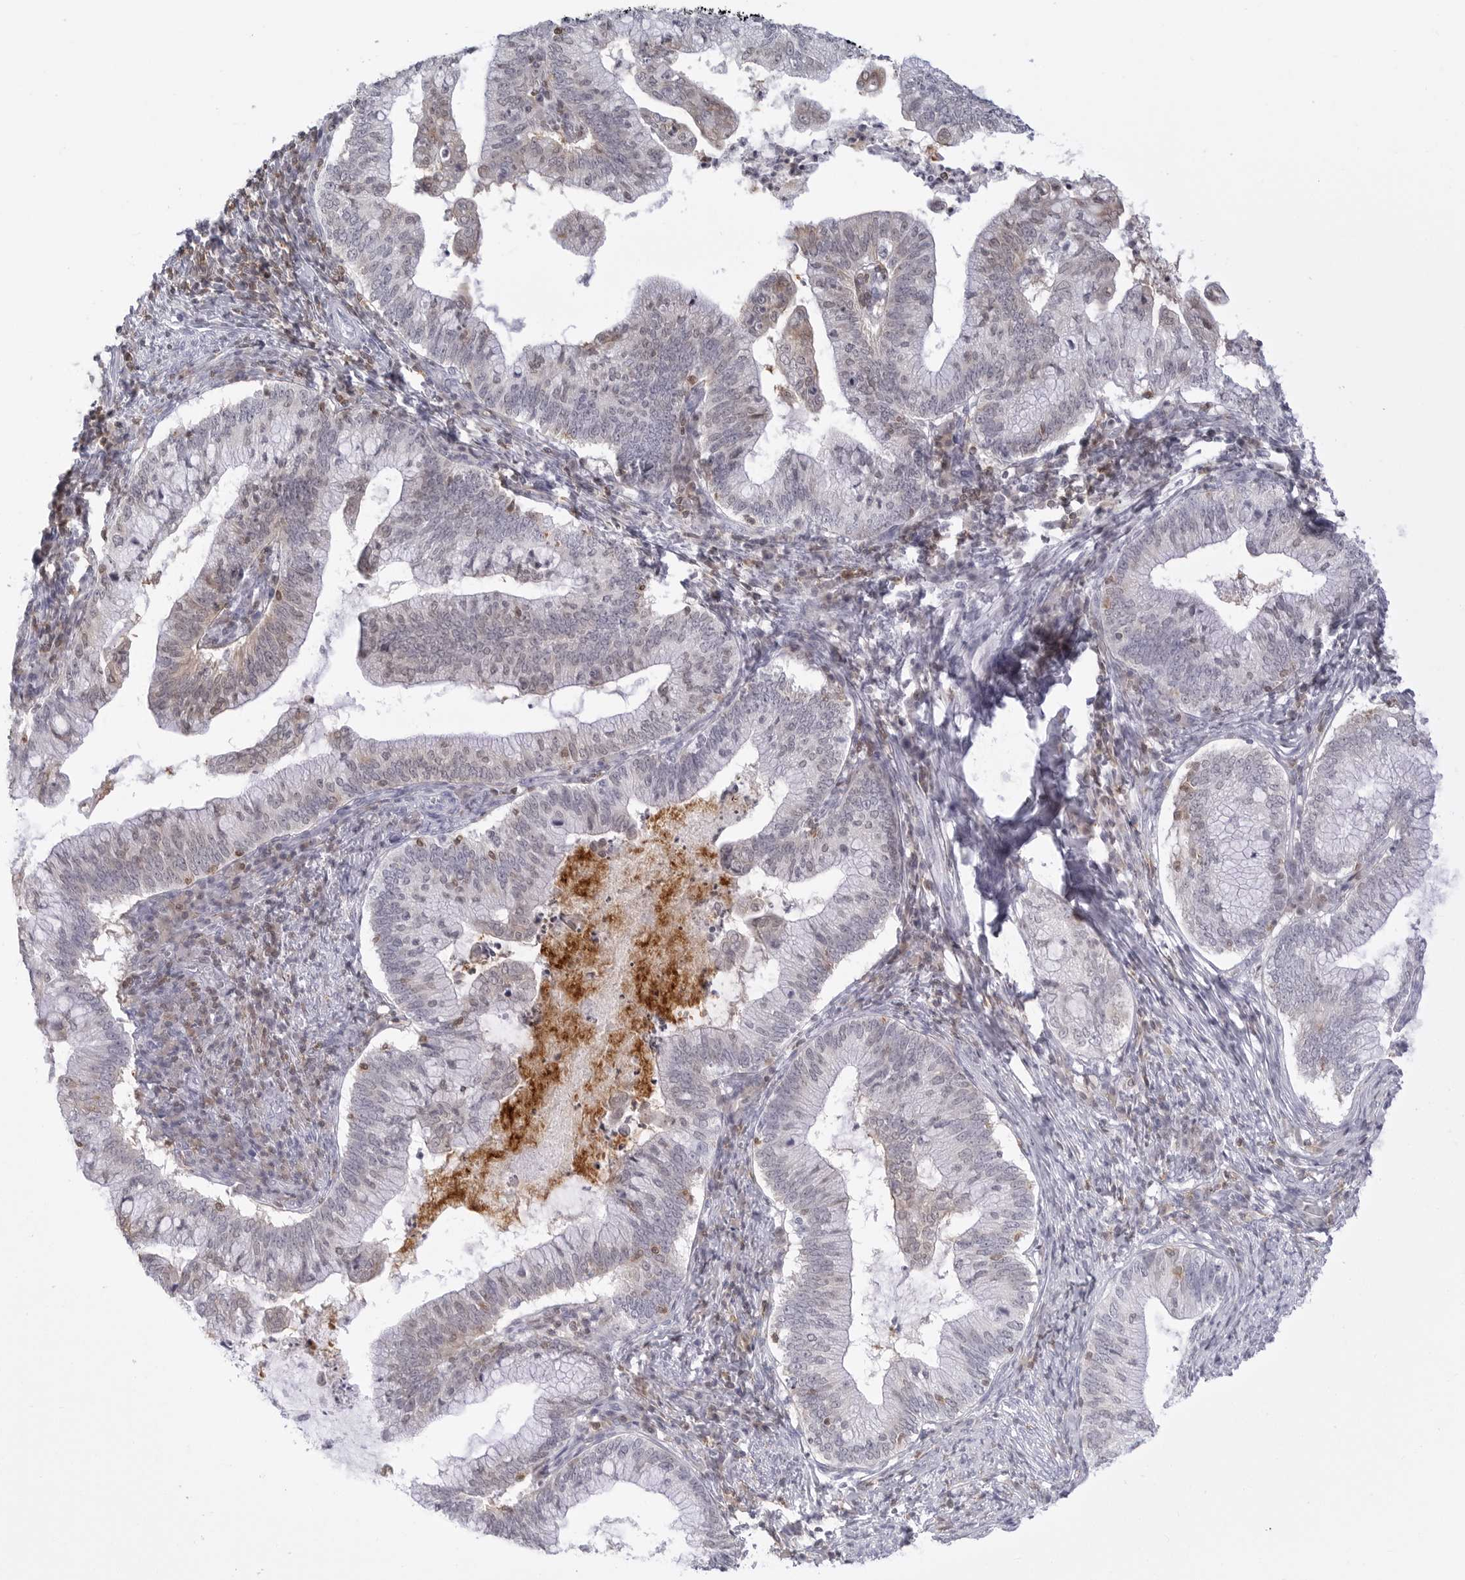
{"staining": {"intensity": "negative", "quantity": "none", "location": "none"}, "tissue": "cervical cancer", "cell_type": "Tumor cells", "image_type": "cancer", "snomed": [{"axis": "morphology", "description": "Adenocarcinoma, NOS"}, {"axis": "topography", "description": "Cervix"}], "caption": "High magnification brightfield microscopy of cervical cancer (adenocarcinoma) stained with DAB (brown) and counterstained with hematoxylin (blue): tumor cells show no significant positivity. The staining is performed using DAB brown chromogen with nuclei counter-stained in using hematoxylin.", "gene": "SLC9A3R1", "patient": {"sex": "female", "age": 36}}